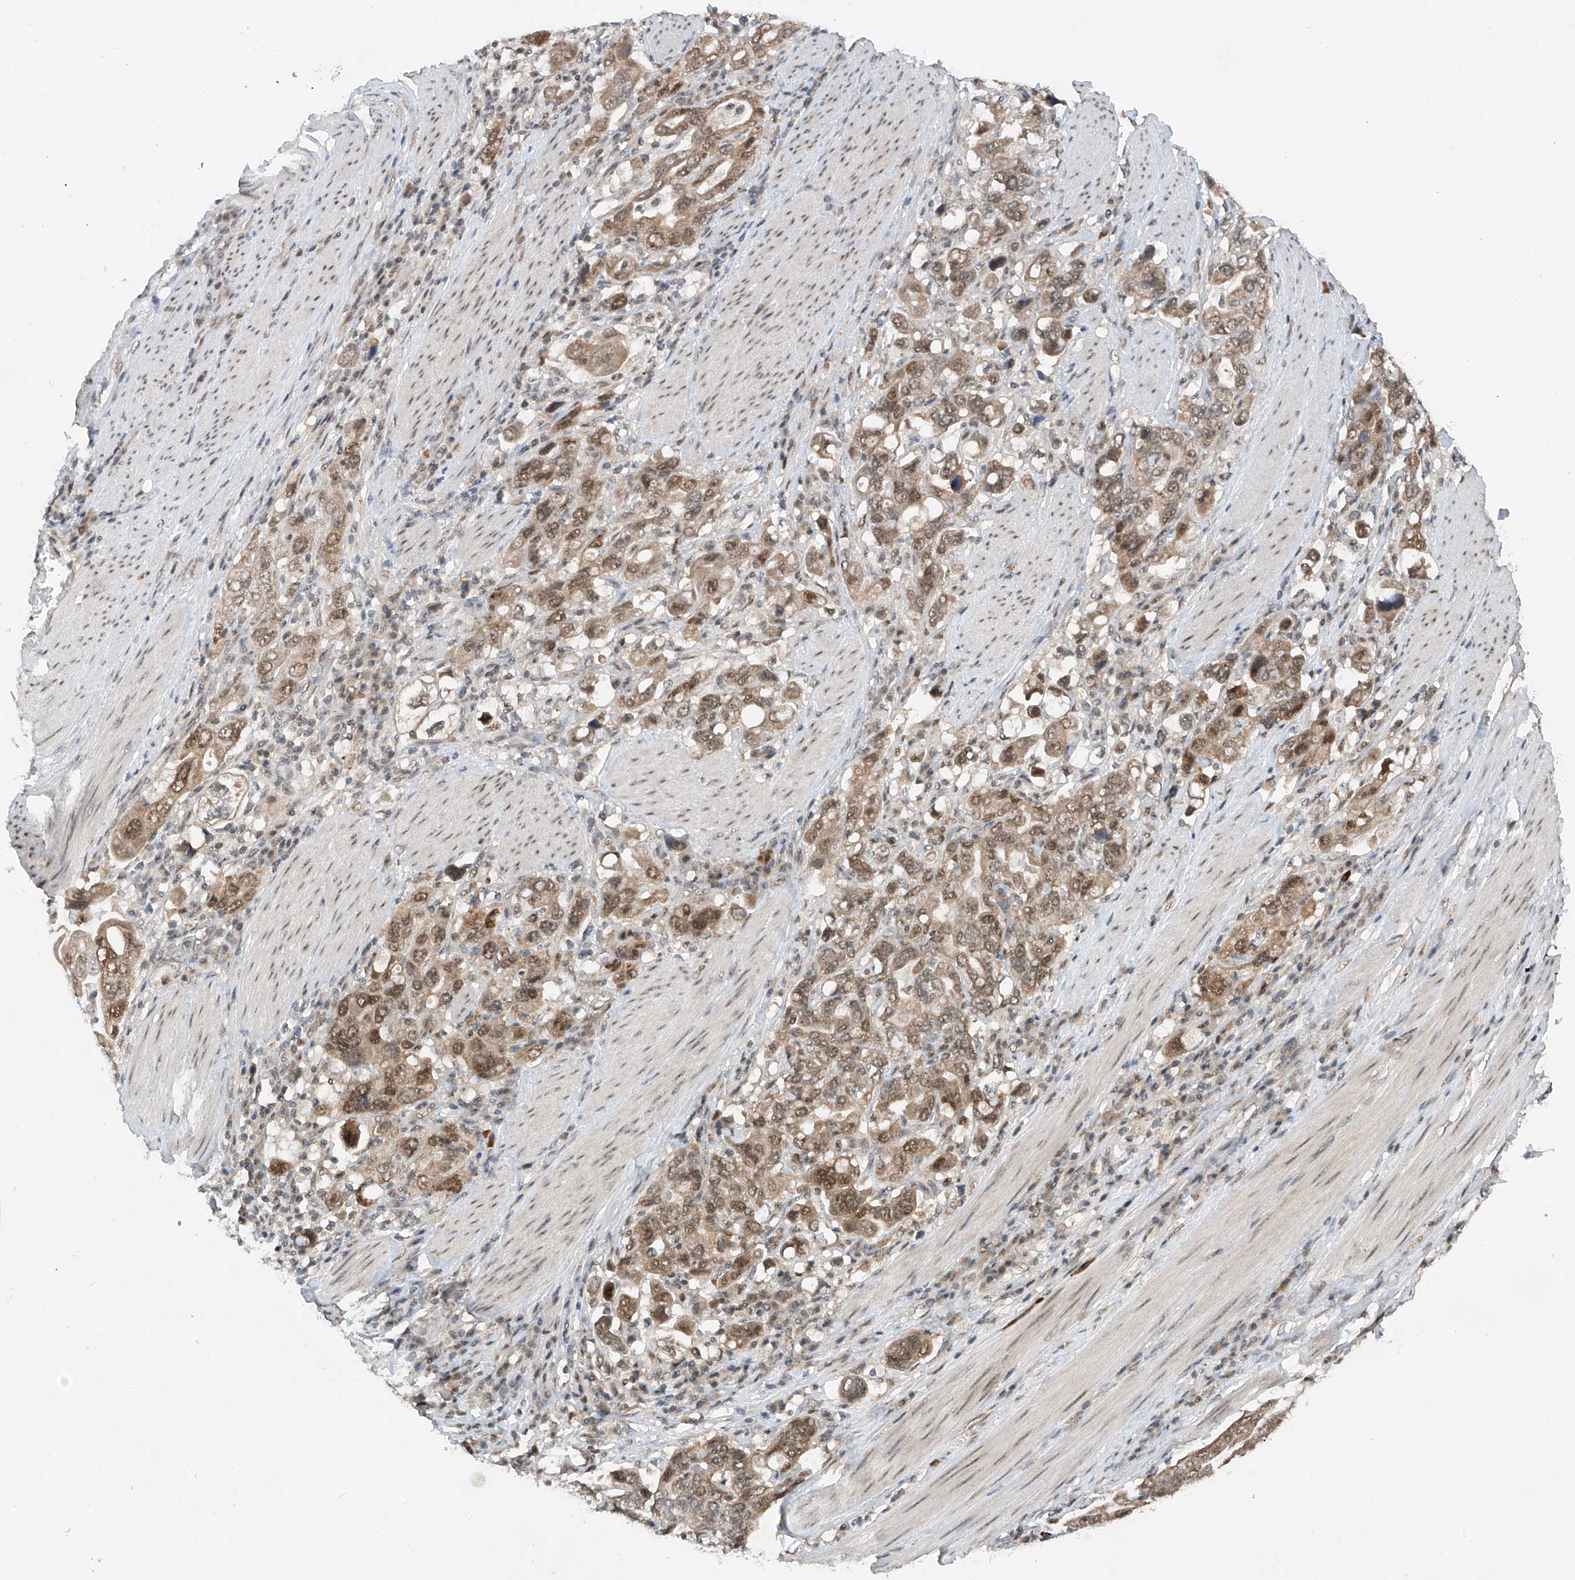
{"staining": {"intensity": "moderate", "quantity": ">75%", "location": "cytoplasmic/membranous,nuclear"}, "tissue": "stomach cancer", "cell_type": "Tumor cells", "image_type": "cancer", "snomed": [{"axis": "morphology", "description": "Adenocarcinoma, NOS"}, {"axis": "topography", "description": "Stomach, upper"}], "caption": "An image of adenocarcinoma (stomach) stained for a protein demonstrates moderate cytoplasmic/membranous and nuclear brown staining in tumor cells. The protein is shown in brown color, while the nuclei are stained blue.", "gene": "RPAIN", "patient": {"sex": "male", "age": 62}}